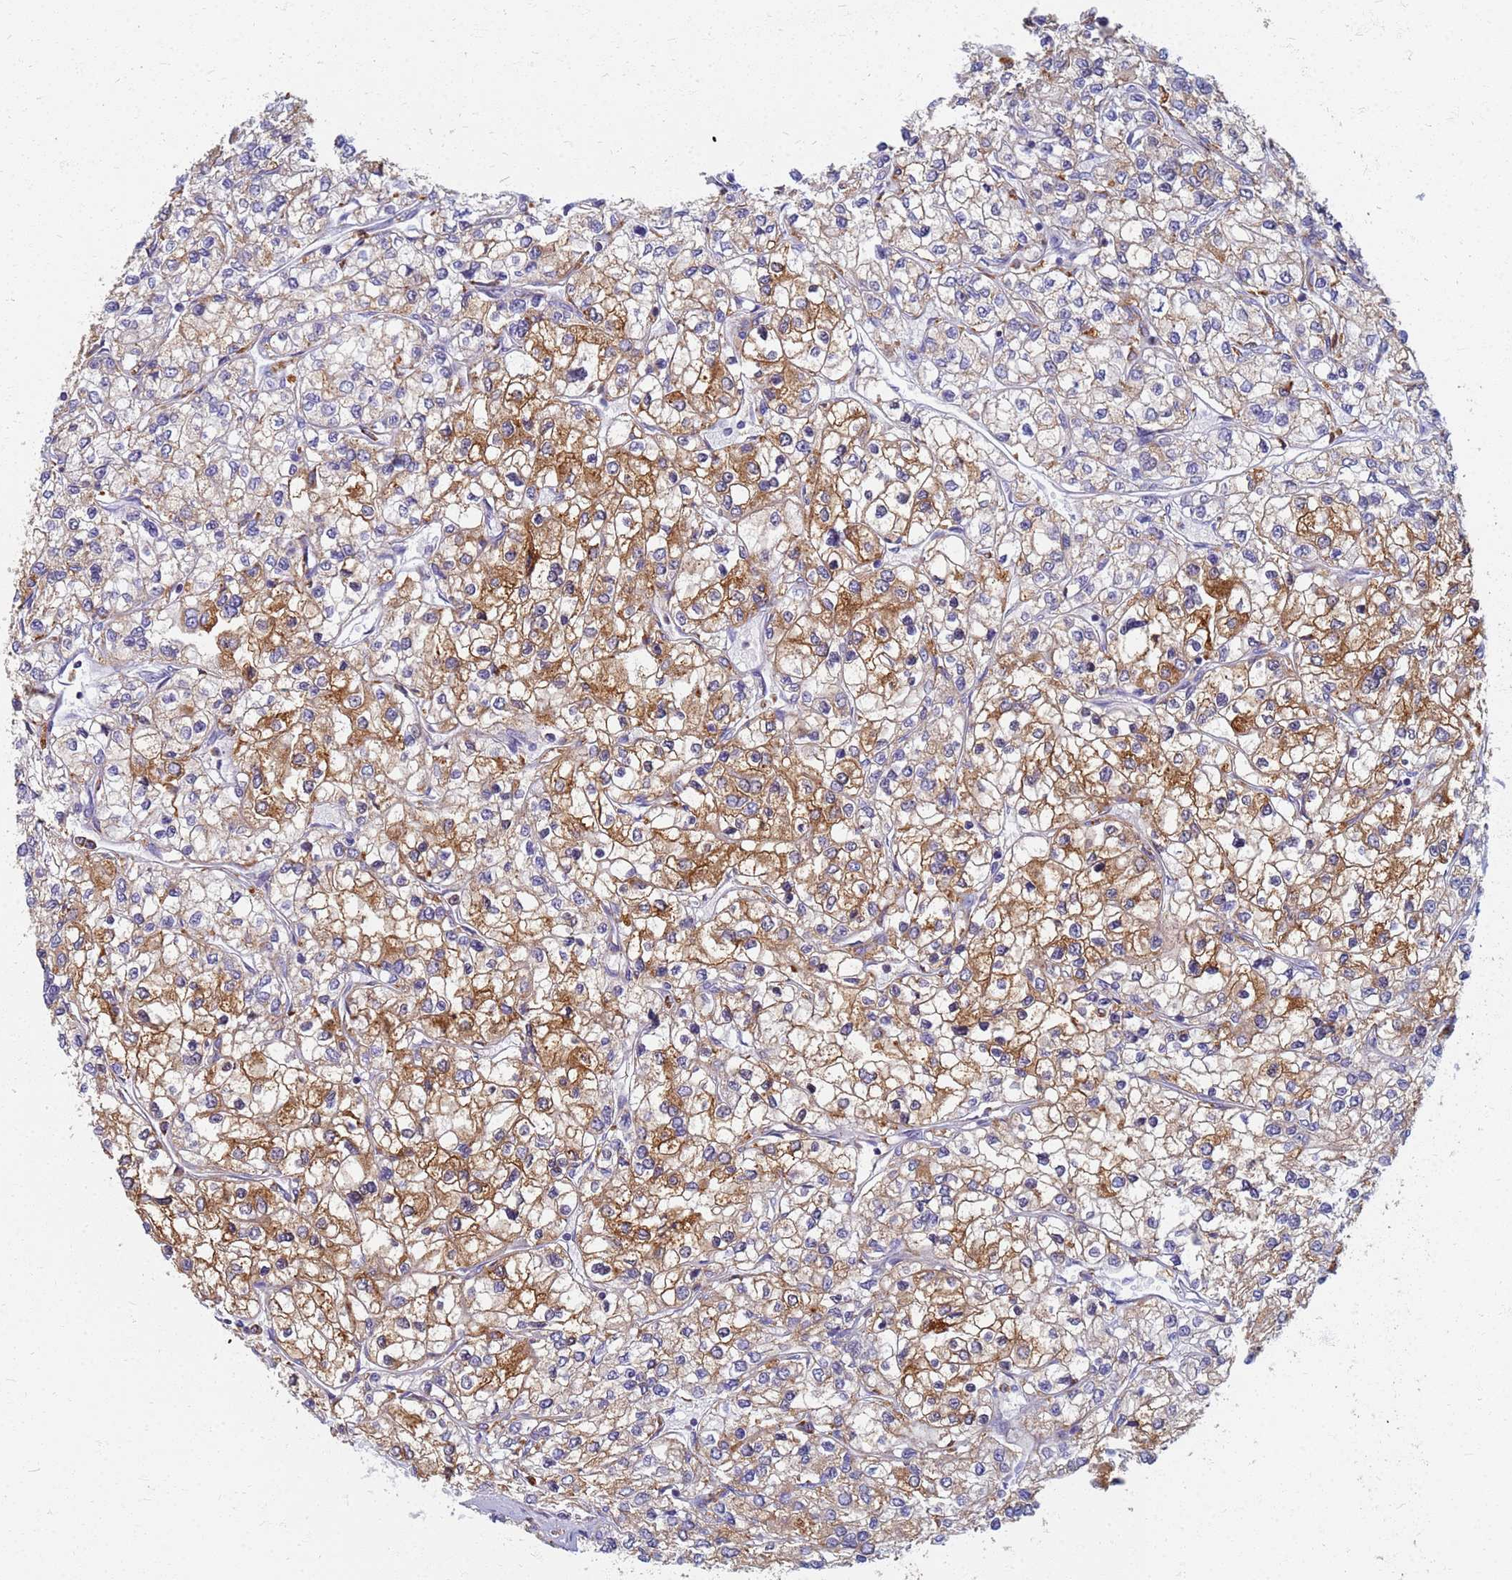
{"staining": {"intensity": "moderate", "quantity": ">75%", "location": "cytoplasmic/membranous"}, "tissue": "renal cancer", "cell_type": "Tumor cells", "image_type": "cancer", "snomed": [{"axis": "morphology", "description": "Adenocarcinoma, NOS"}, {"axis": "topography", "description": "Kidney"}], "caption": "Renal adenocarcinoma stained for a protein reveals moderate cytoplasmic/membranous positivity in tumor cells. Using DAB (brown) and hematoxylin (blue) stains, captured at high magnification using brightfield microscopy.", "gene": "ATP6V1E1", "patient": {"sex": "male", "age": 80}}